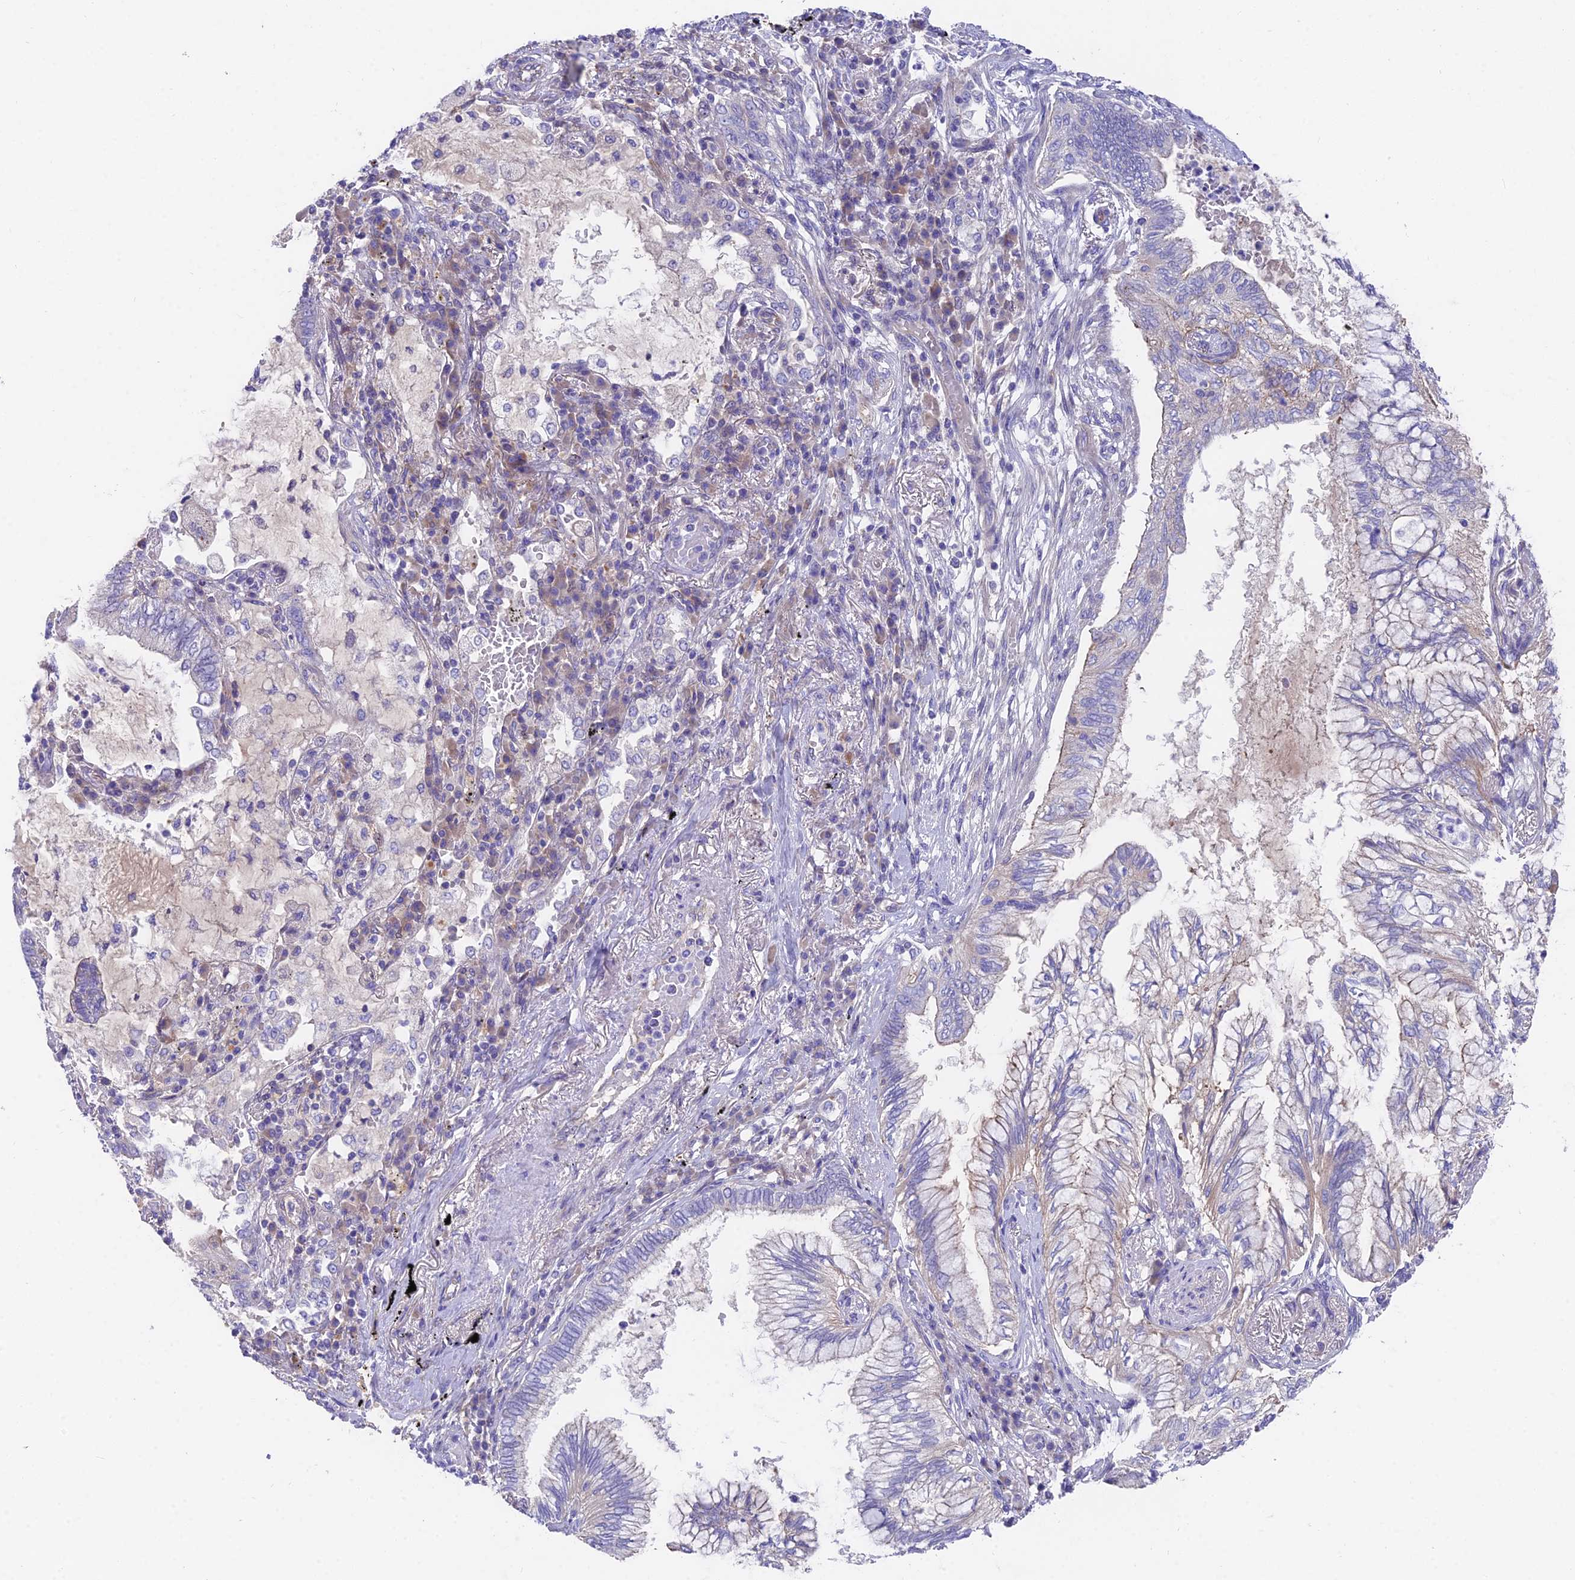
{"staining": {"intensity": "negative", "quantity": "none", "location": "none"}, "tissue": "bronchus", "cell_type": "Respiratory epithelial cells", "image_type": "normal", "snomed": [{"axis": "morphology", "description": "Normal tissue, NOS"}, {"axis": "morphology", "description": "Adenocarcinoma, NOS"}, {"axis": "topography", "description": "Bronchus"}, {"axis": "topography", "description": "Lung"}], "caption": "This is an immunohistochemistry micrograph of normal bronchus. There is no staining in respiratory epithelial cells.", "gene": "FAM168B", "patient": {"sex": "female", "age": 70}}